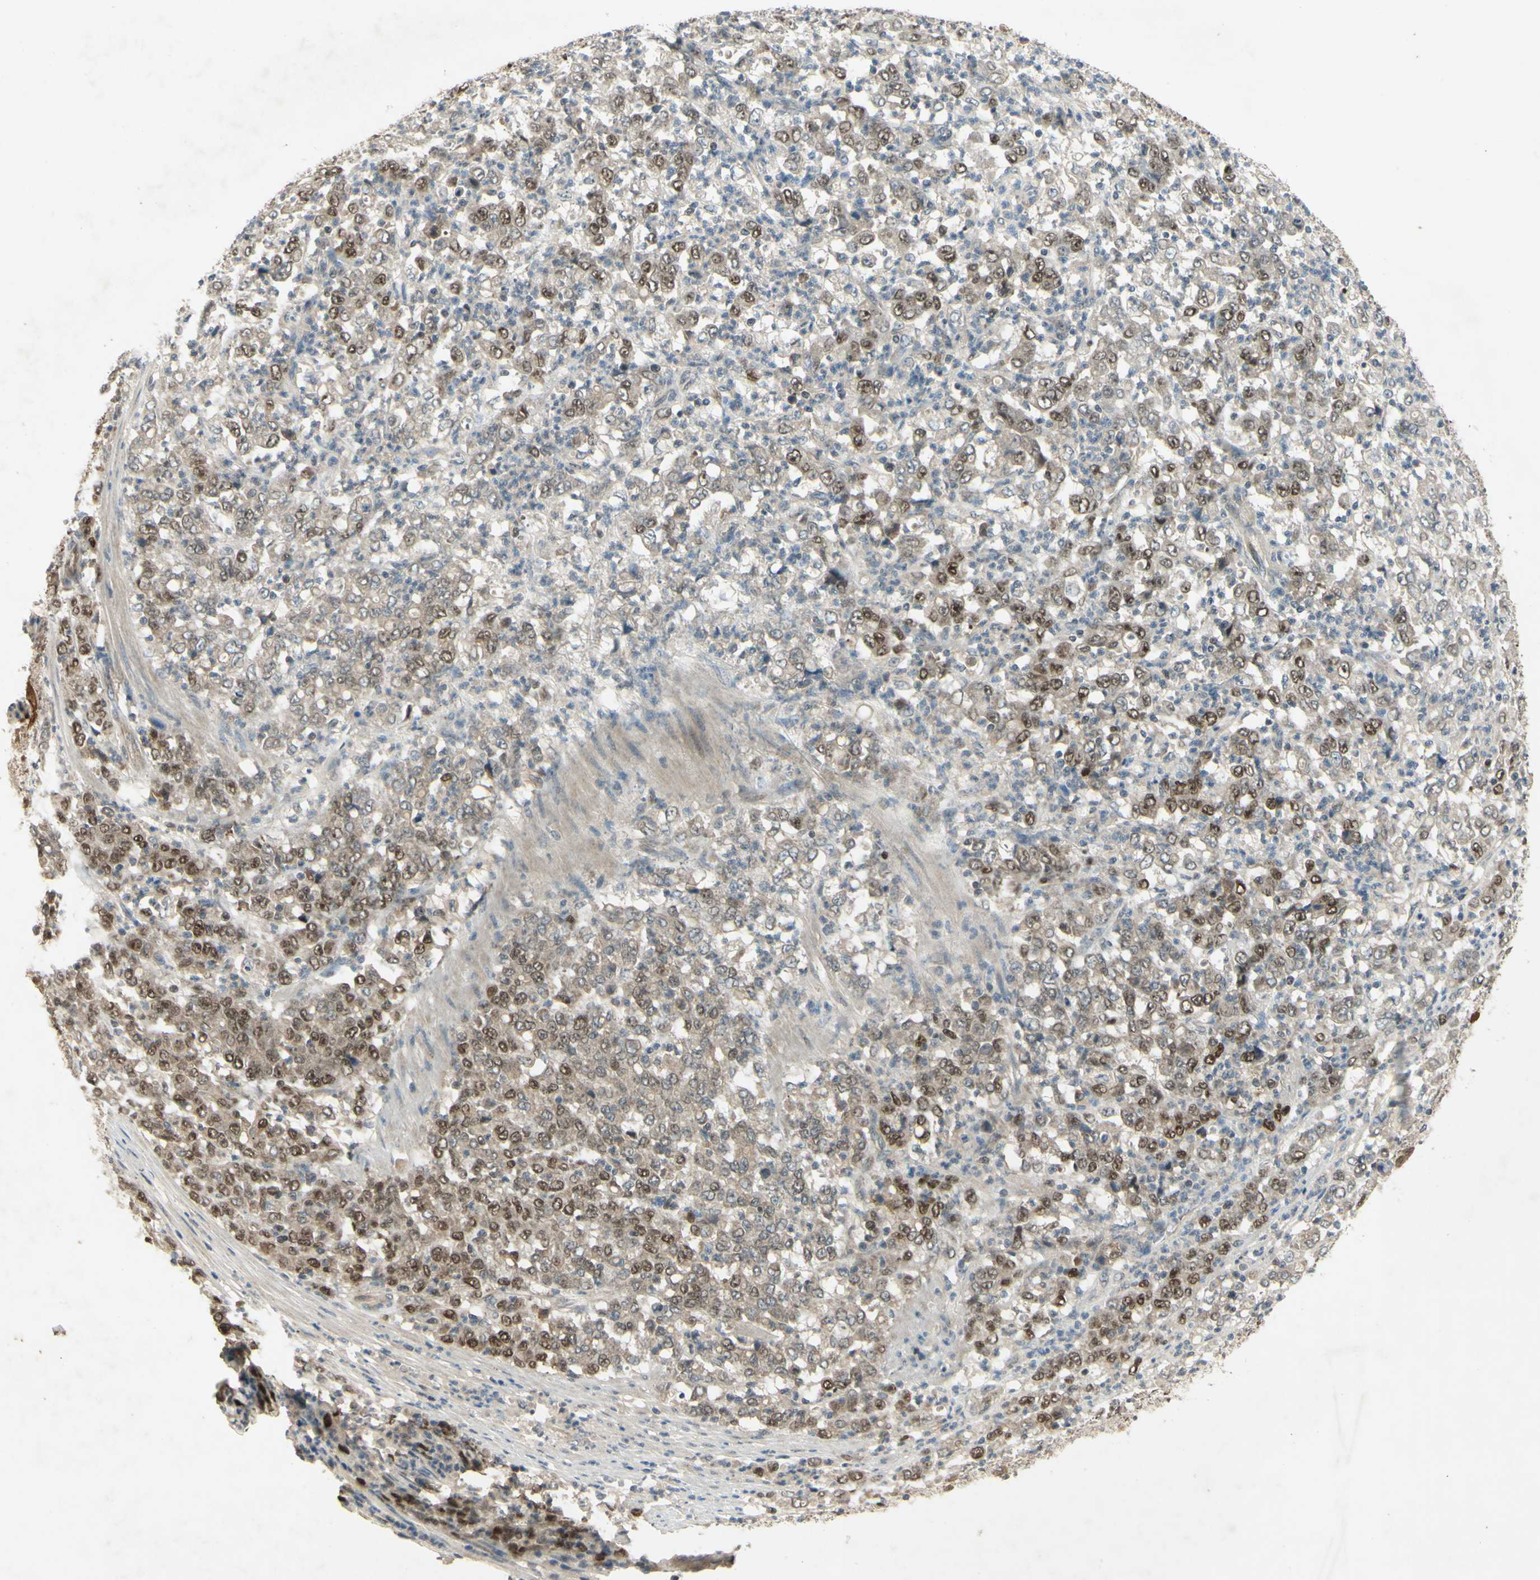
{"staining": {"intensity": "moderate", "quantity": "25%-75%", "location": "nuclear"}, "tissue": "stomach cancer", "cell_type": "Tumor cells", "image_type": "cancer", "snomed": [{"axis": "morphology", "description": "Adenocarcinoma, NOS"}, {"axis": "topography", "description": "Stomach, lower"}], "caption": "Immunohistochemical staining of human stomach cancer reveals medium levels of moderate nuclear protein staining in approximately 25%-75% of tumor cells. (brown staining indicates protein expression, while blue staining denotes nuclei).", "gene": "RAD18", "patient": {"sex": "female", "age": 71}}